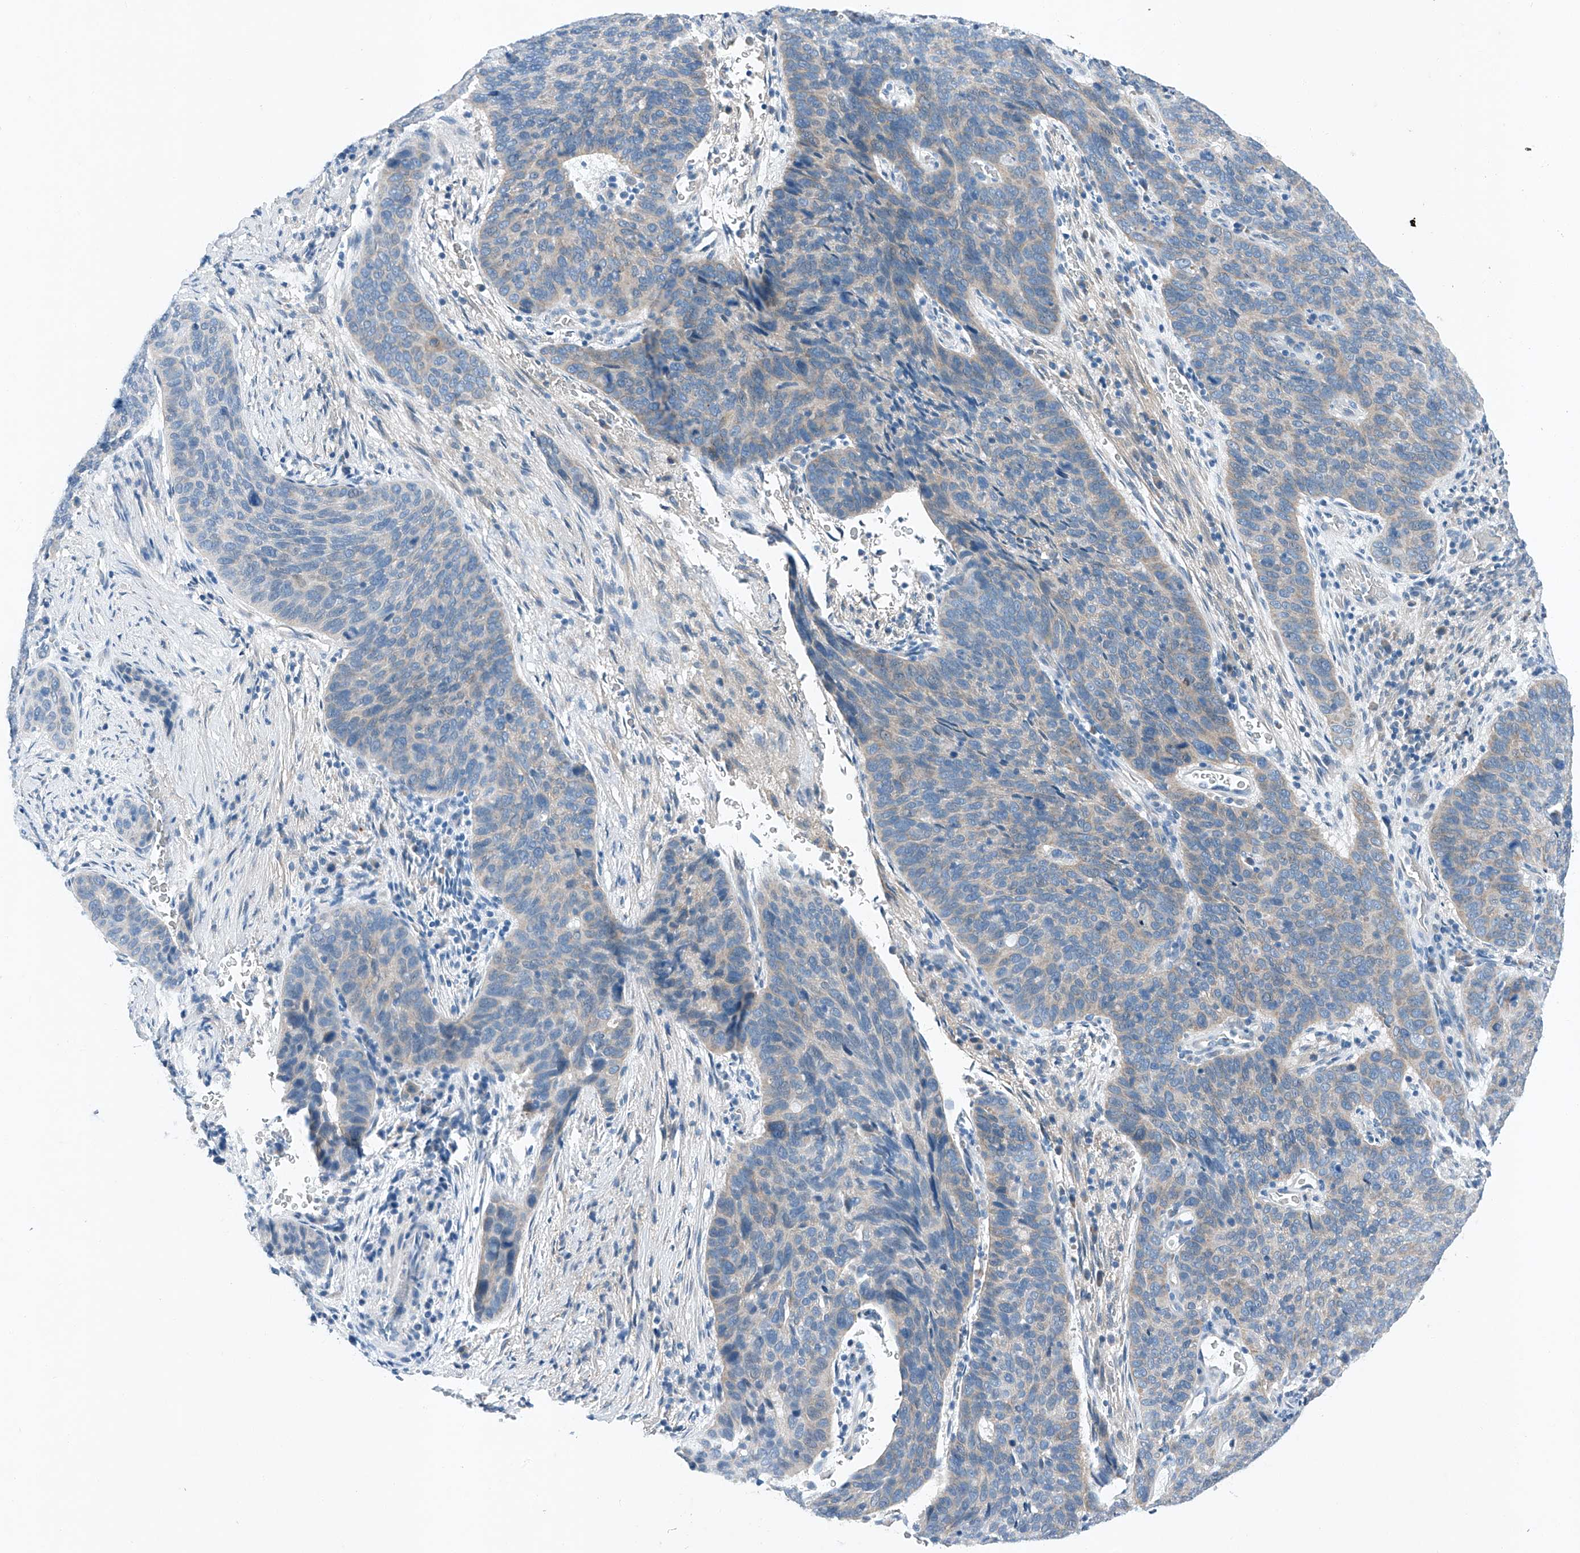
{"staining": {"intensity": "weak", "quantity": "<25%", "location": "cytoplasmic/membranous"}, "tissue": "cervical cancer", "cell_type": "Tumor cells", "image_type": "cancer", "snomed": [{"axis": "morphology", "description": "Squamous cell carcinoma, NOS"}, {"axis": "topography", "description": "Cervix"}], "caption": "A histopathology image of cervical squamous cell carcinoma stained for a protein displays no brown staining in tumor cells.", "gene": "MDGA1", "patient": {"sex": "female", "age": 60}}